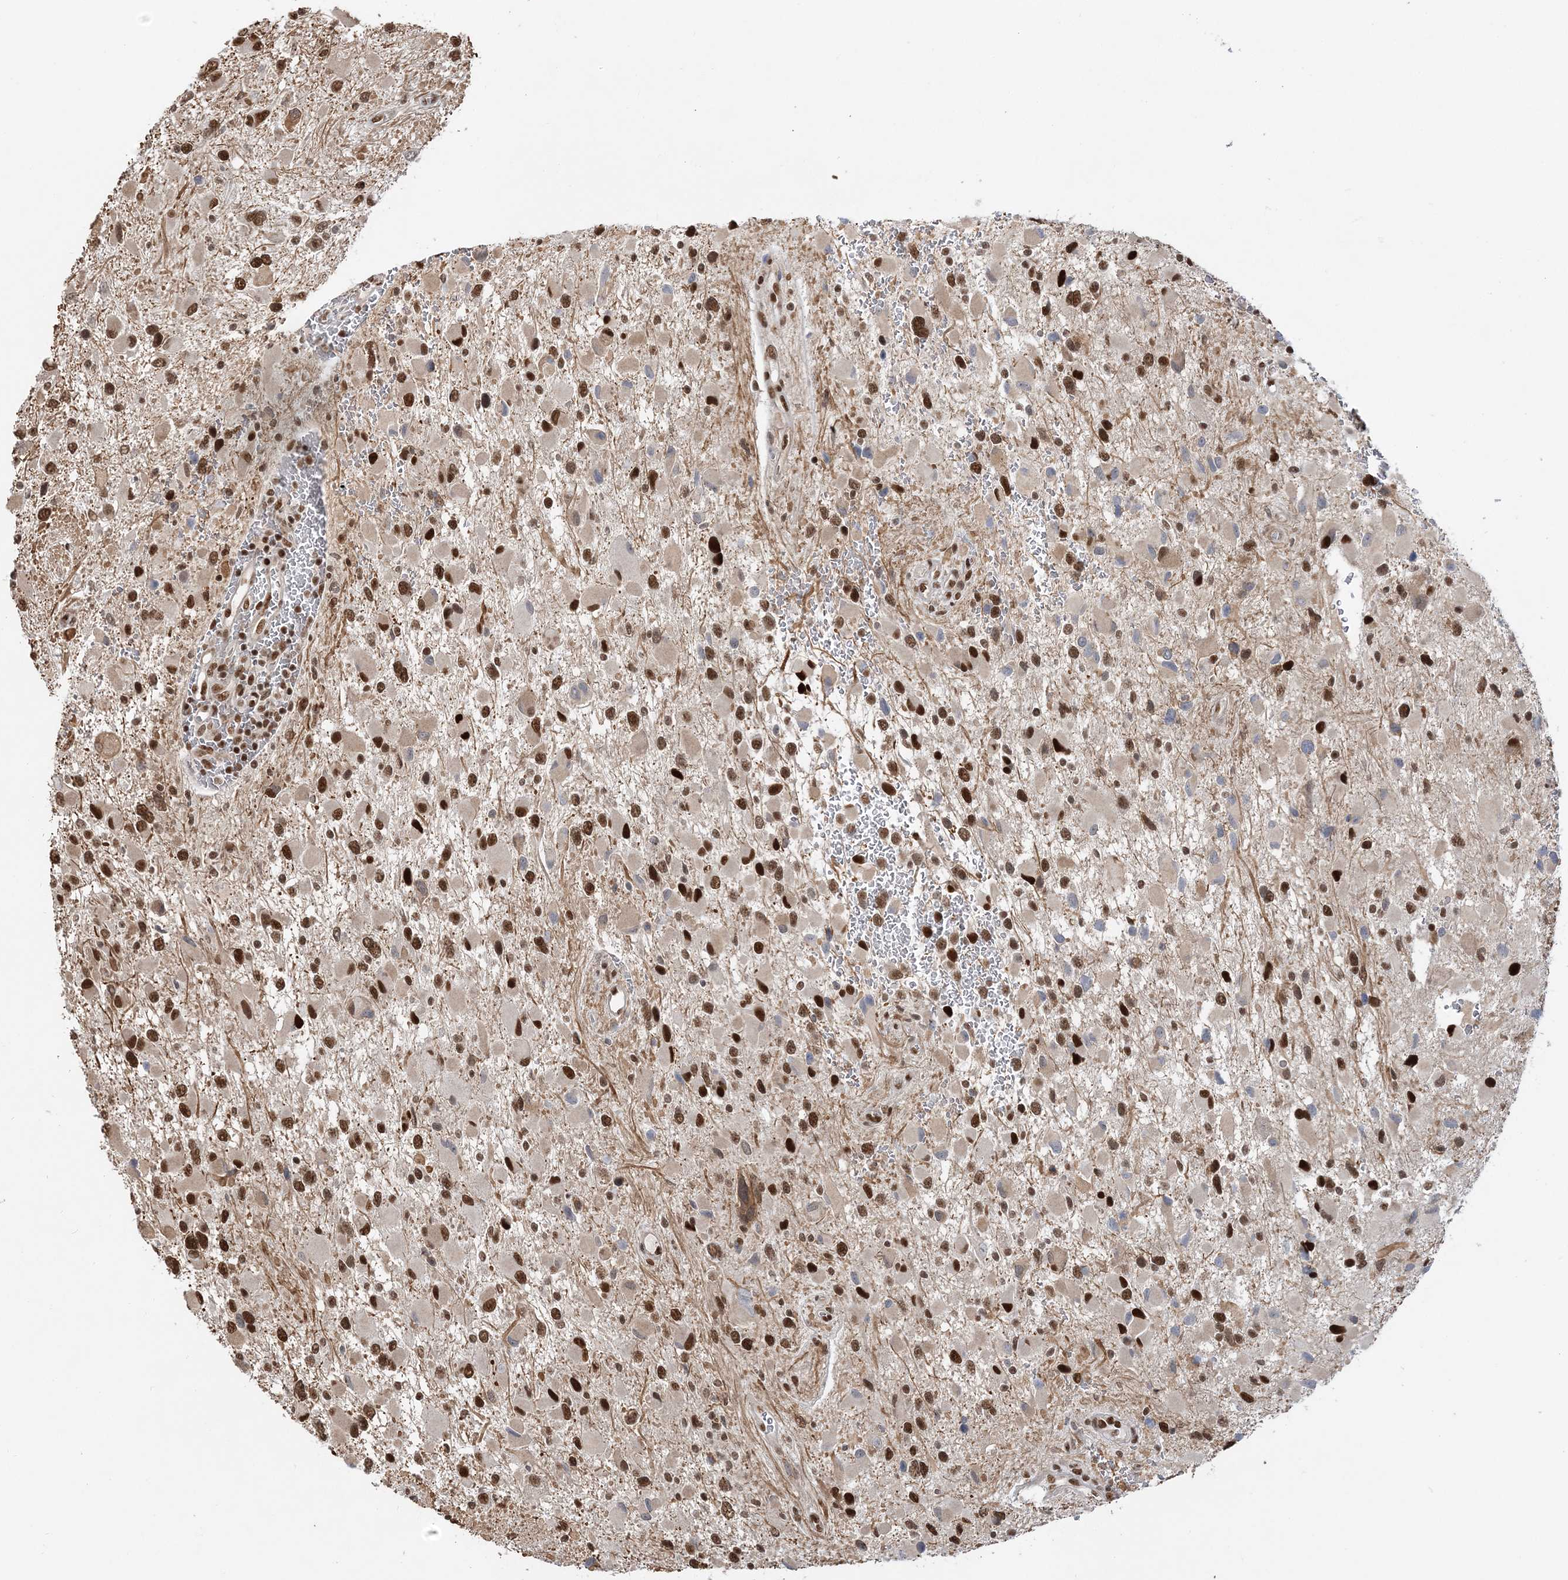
{"staining": {"intensity": "moderate", "quantity": ">75%", "location": "nuclear"}, "tissue": "glioma", "cell_type": "Tumor cells", "image_type": "cancer", "snomed": [{"axis": "morphology", "description": "Glioma, malignant, High grade"}, {"axis": "topography", "description": "Brain"}], "caption": "Immunohistochemistry image of neoplastic tissue: human glioma stained using immunohistochemistry demonstrates medium levels of moderate protein expression localized specifically in the nuclear of tumor cells, appearing as a nuclear brown color.", "gene": "SEPHS1", "patient": {"sex": "male", "age": 53}}